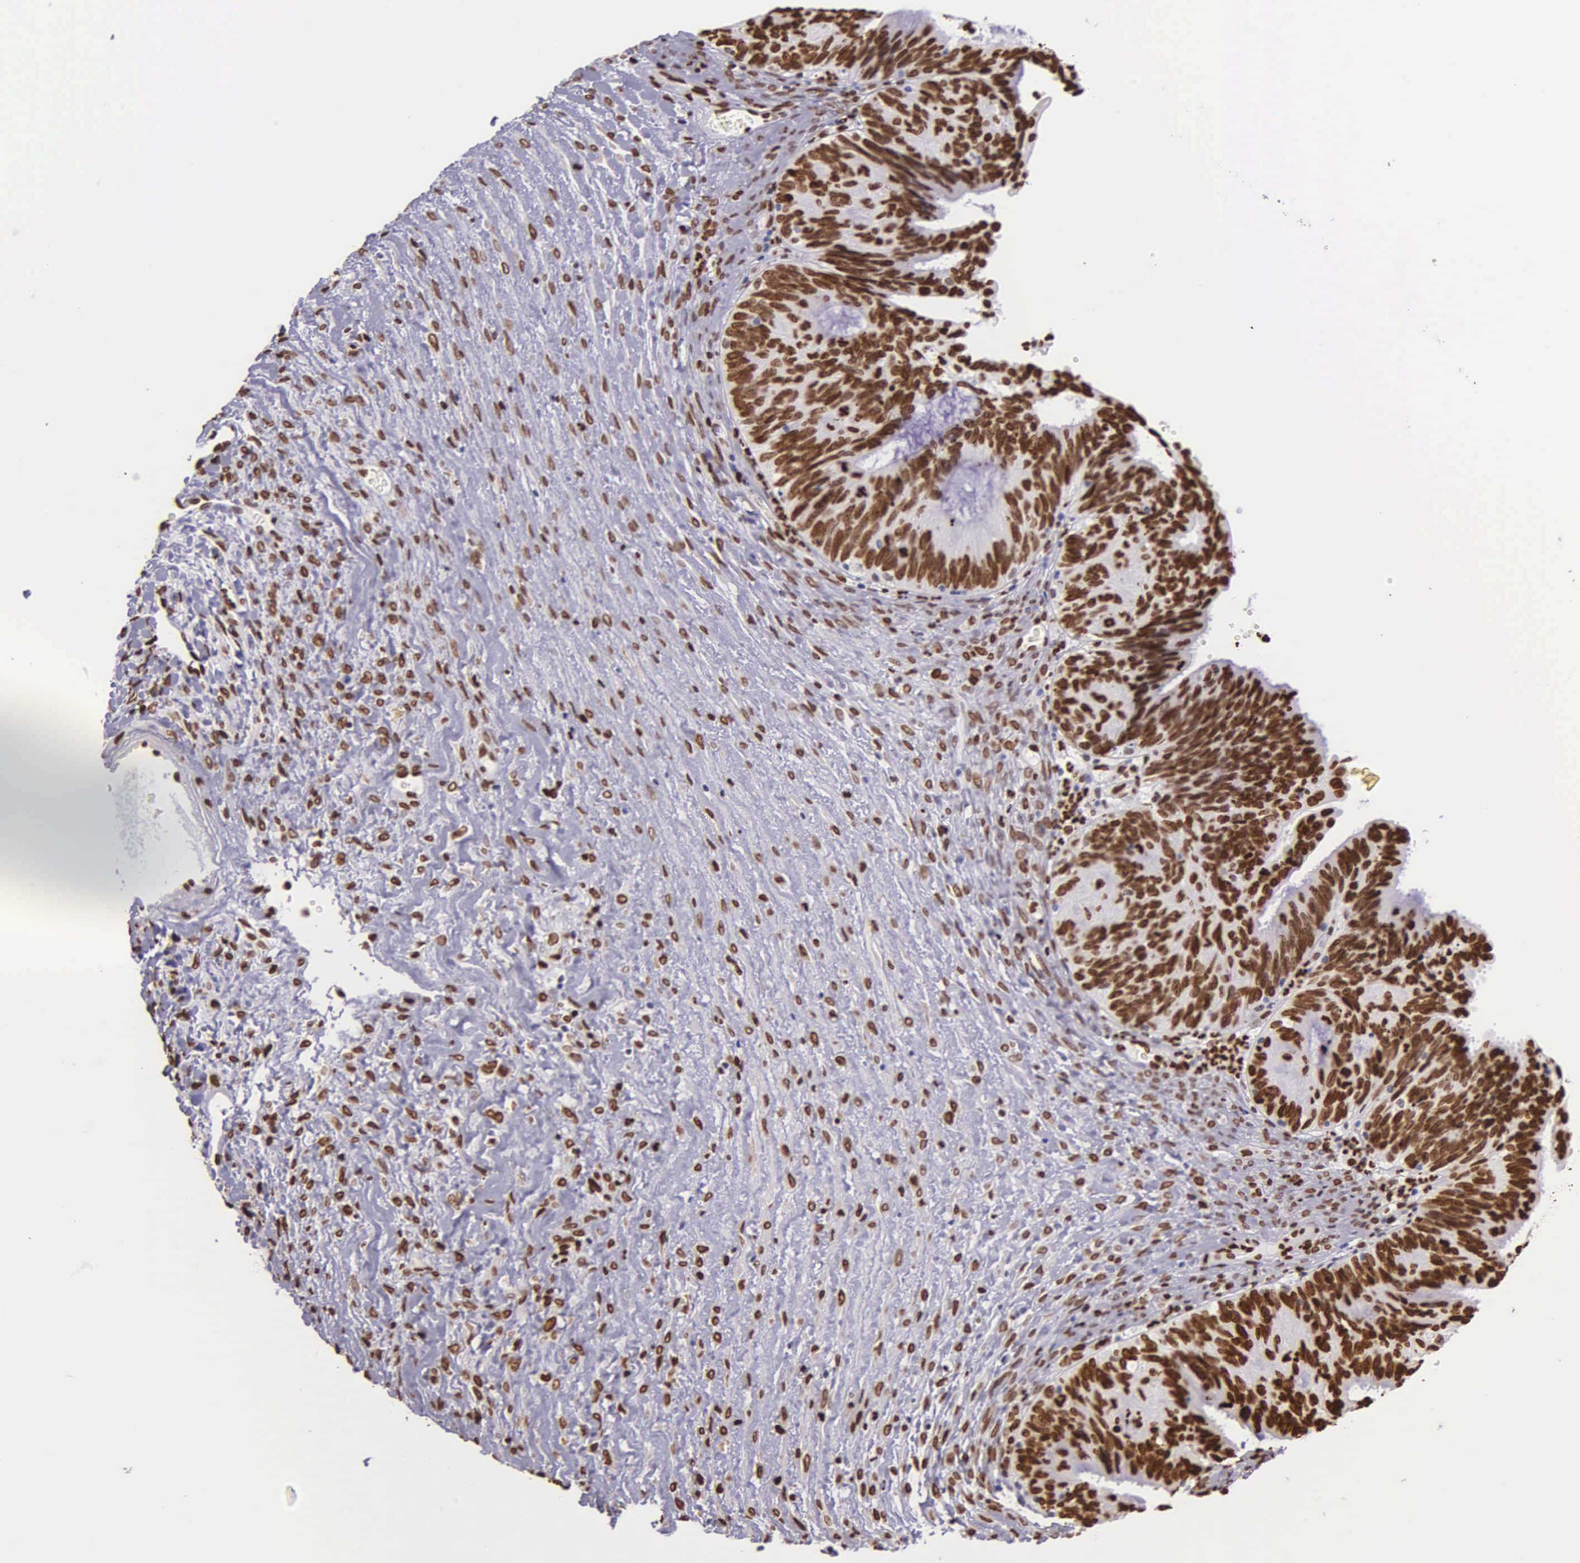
{"staining": {"intensity": "strong", "quantity": ">75%", "location": "nuclear"}, "tissue": "ovarian cancer", "cell_type": "Tumor cells", "image_type": "cancer", "snomed": [{"axis": "morphology", "description": "Carcinoma, endometroid"}, {"axis": "topography", "description": "Ovary"}], "caption": "Ovarian endometroid carcinoma stained with a brown dye shows strong nuclear positive staining in approximately >75% of tumor cells.", "gene": "H1-0", "patient": {"sex": "female", "age": 52}}